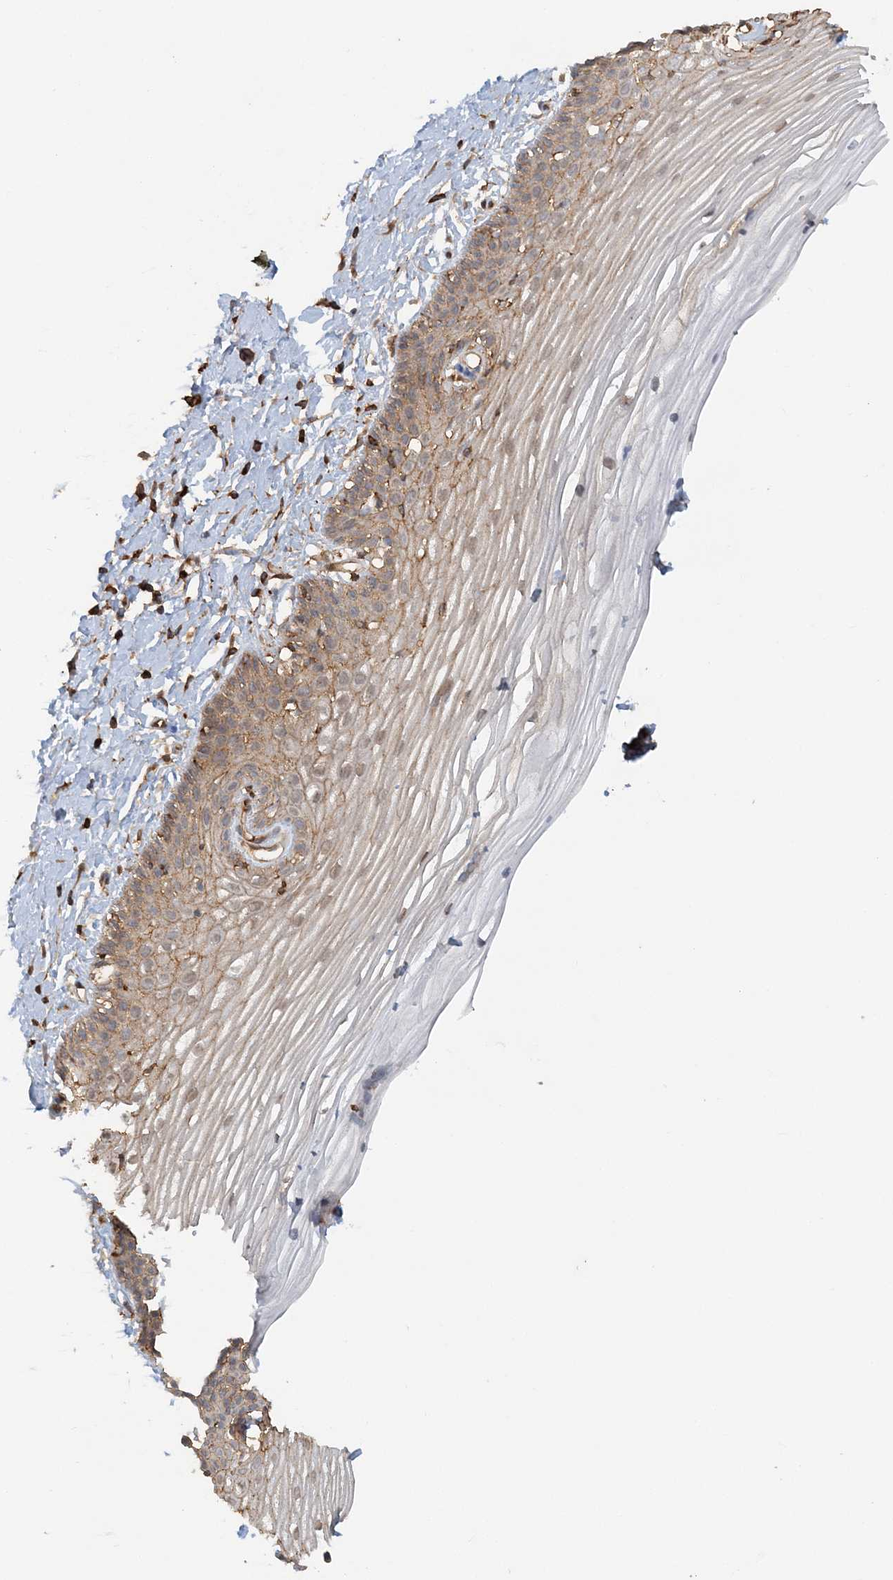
{"staining": {"intensity": "moderate", "quantity": ">75%", "location": "cytoplasmic/membranous,nuclear"}, "tissue": "vagina", "cell_type": "Squamous epithelial cells", "image_type": "normal", "snomed": [{"axis": "morphology", "description": "Normal tissue, NOS"}, {"axis": "topography", "description": "Vagina"}, {"axis": "topography", "description": "Cervix"}], "caption": "Moderate cytoplasmic/membranous,nuclear expression for a protein is seen in approximately >75% of squamous epithelial cells of normal vagina using immunohistochemistry.", "gene": "DSTN", "patient": {"sex": "female", "age": 40}}